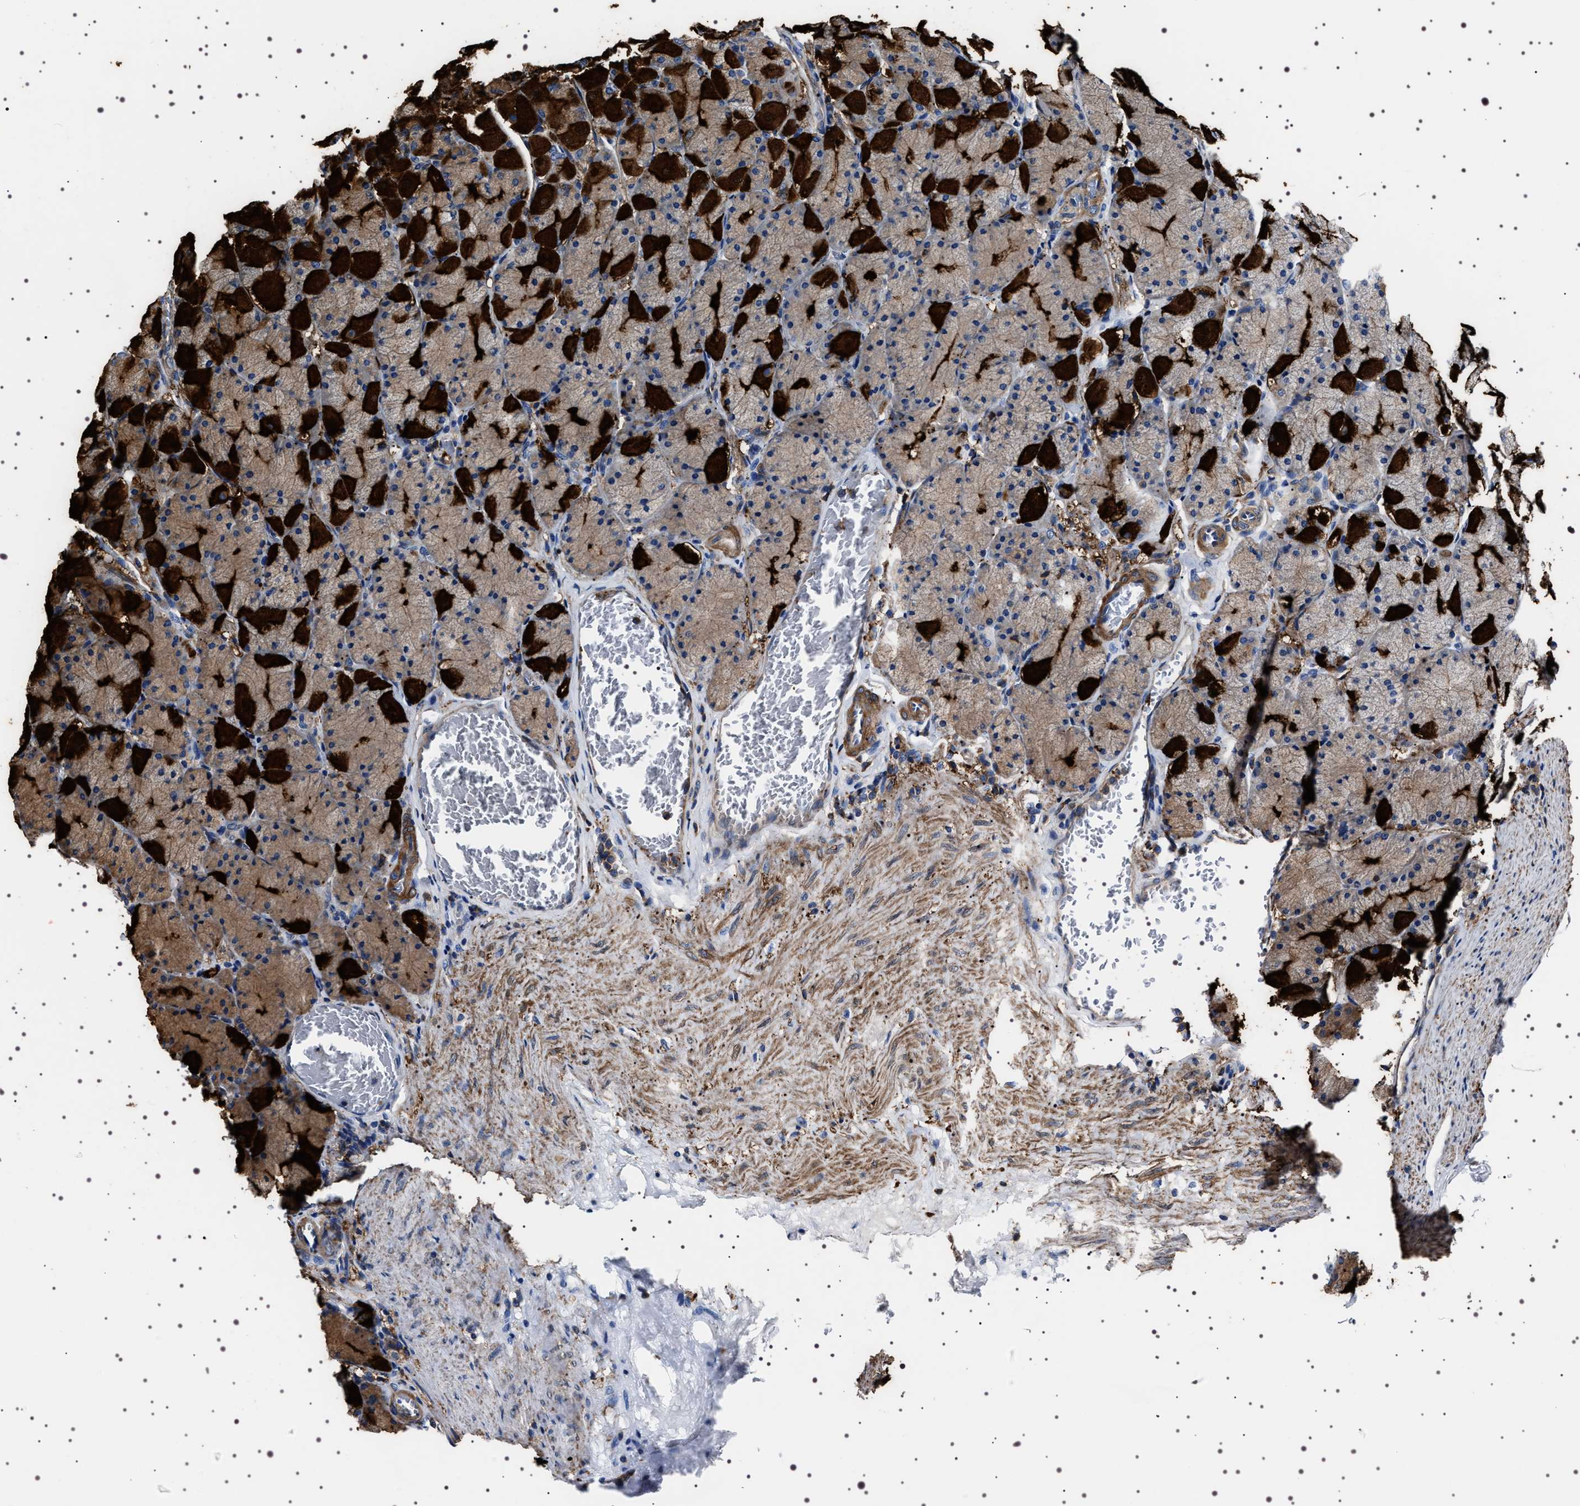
{"staining": {"intensity": "strong", "quantity": ">75%", "location": "cytoplasmic/membranous"}, "tissue": "stomach", "cell_type": "Glandular cells", "image_type": "normal", "snomed": [{"axis": "morphology", "description": "Normal tissue, NOS"}, {"axis": "topography", "description": "Stomach, upper"}], "caption": "Glandular cells display high levels of strong cytoplasmic/membranous positivity in approximately >75% of cells in unremarkable human stomach.", "gene": "WDR1", "patient": {"sex": "female", "age": 56}}